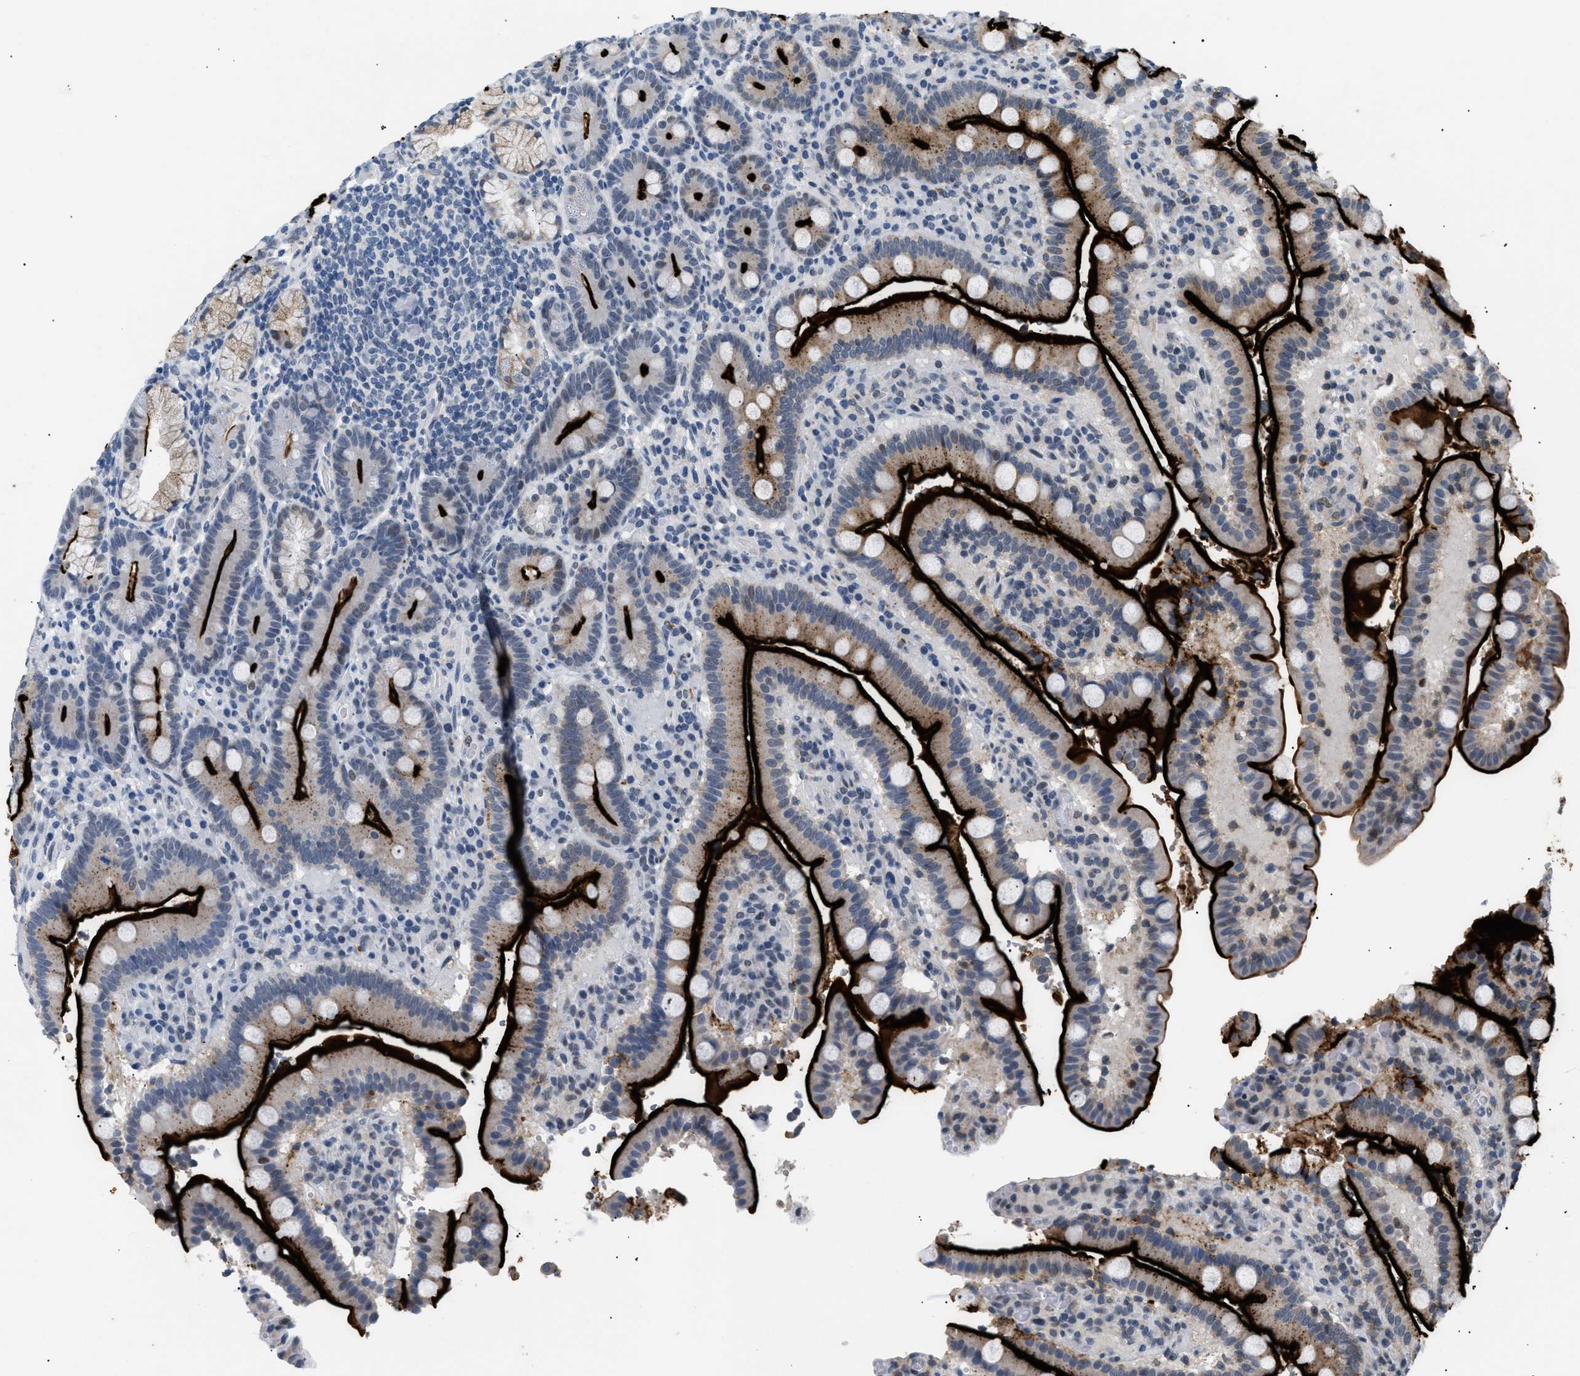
{"staining": {"intensity": "strong", "quantity": ">75%", "location": "cytoplasmic/membranous"}, "tissue": "duodenum", "cell_type": "Glandular cells", "image_type": "normal", "snomed": [{"axis": "morphology", "description": "Normal tissue, NOS"}, {"axis": "topography", "description": "Small intestine, NOS"}], "caption": "Immunohistochemistry (IHC) micrograph of unremarkable duodenum: human duodenum stained using IHC demonstrates high levels of strong protein expression localized specifically in the cytoplasmic/membranous of glandular cells, appearing as a cytoplasmic/membranous brown color.", "gene": "KCNC3", "patient": {"sex": "female", "age": 71}}